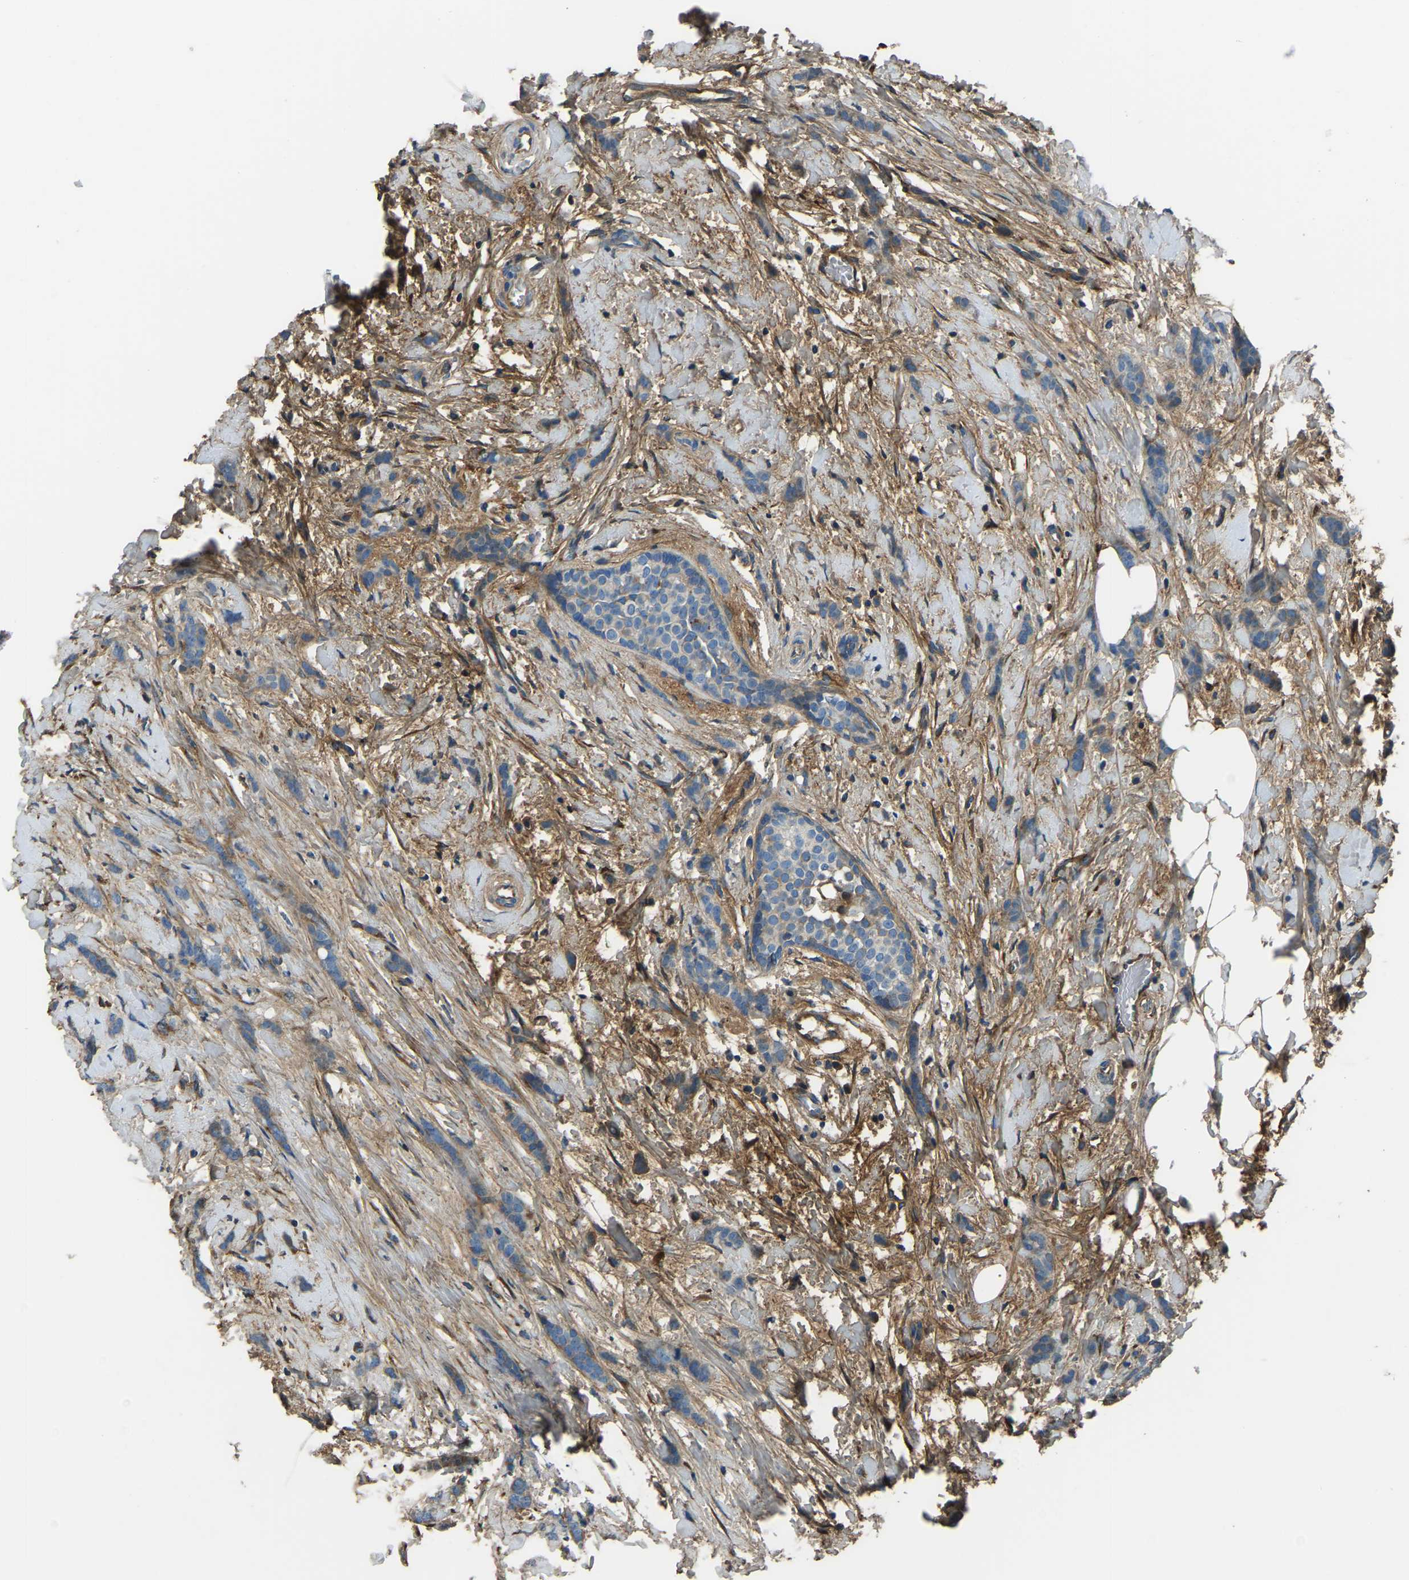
{"staining": {"intensity": "negative", "quantity": "none", "location": "none"}, "tissue": "breast cancer", "cell_type": "Tumor cells", "image_type": "cancer", "snomed": [{"axis": "morphology", "description": "Lobular carcinoma, in situ"}, {"axis": "morphology", "description": "Lobular carcinoma"}, {"axis": "topography", "description": "Breast"}], "caption": "Immunohistochemical staining of human breast cancer demonstrates no significant positivity in tumor cells. (Brightfield microscopy of DAB (3,3'-diaminobenzidine) immunohistochemistry (IHC) at high magnification).", "gene": "COL3A1", "patient": {"sex": "female", "age": 41}}